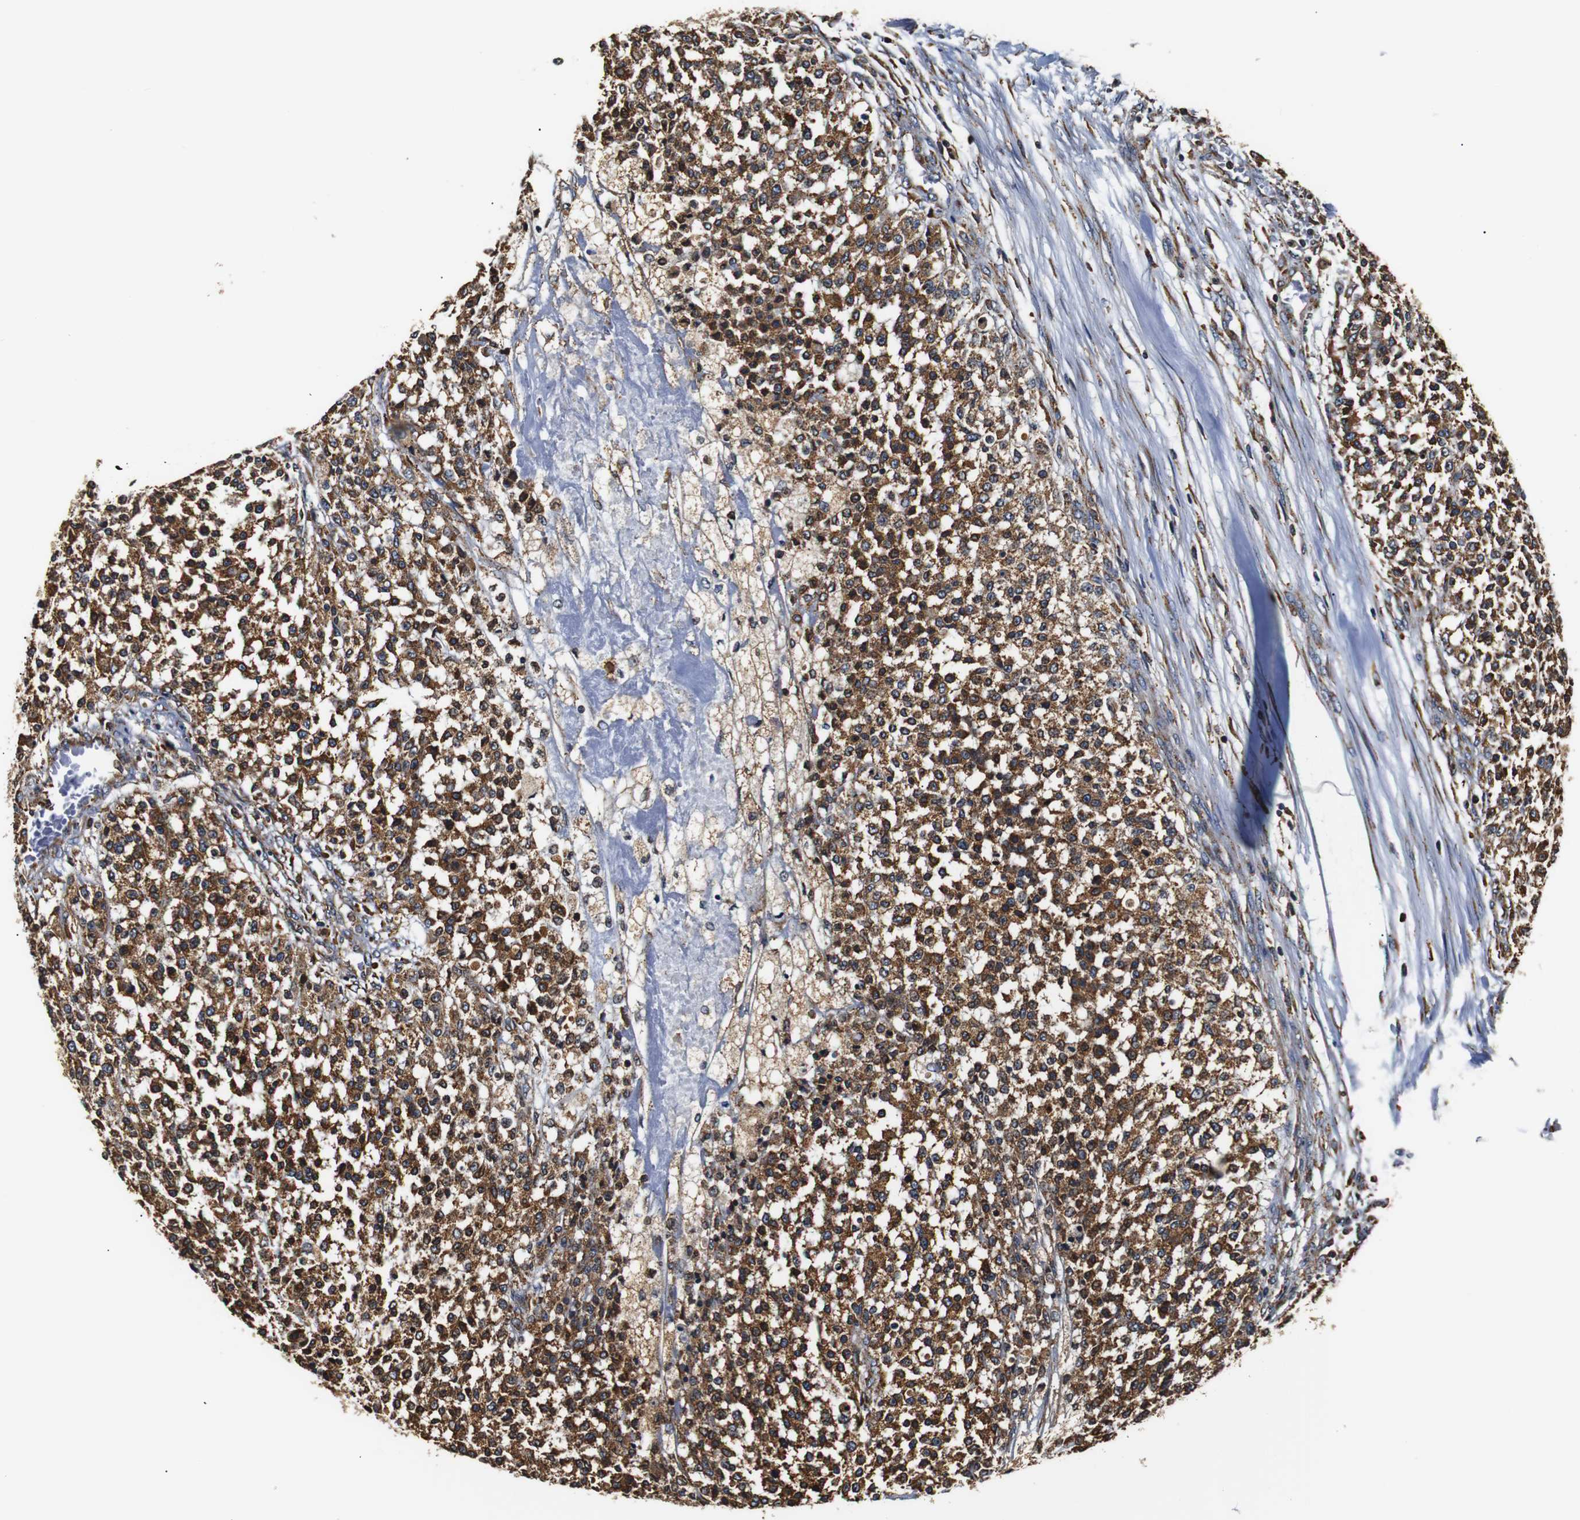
{"staining": {"intensity": "moderate", "quantity": ">75%", "location": "cytoplasmic/membranous"}, "tissue": "testis cancer", "cell_type": "Tumor cells", "image_type": "cancer", "snomed": [{"axis": "morphology", "description": "Seminoma, NOS"}, {"axis": "topography", "description": "Testis"}], "caption": "Testis cancer stained with a brown dye reveals moderate cytoplasmic/membranous positive expression in about >75% of tumor cells.", "gene": "HHIP", "patient": {"sex": "male", "age": 59}}